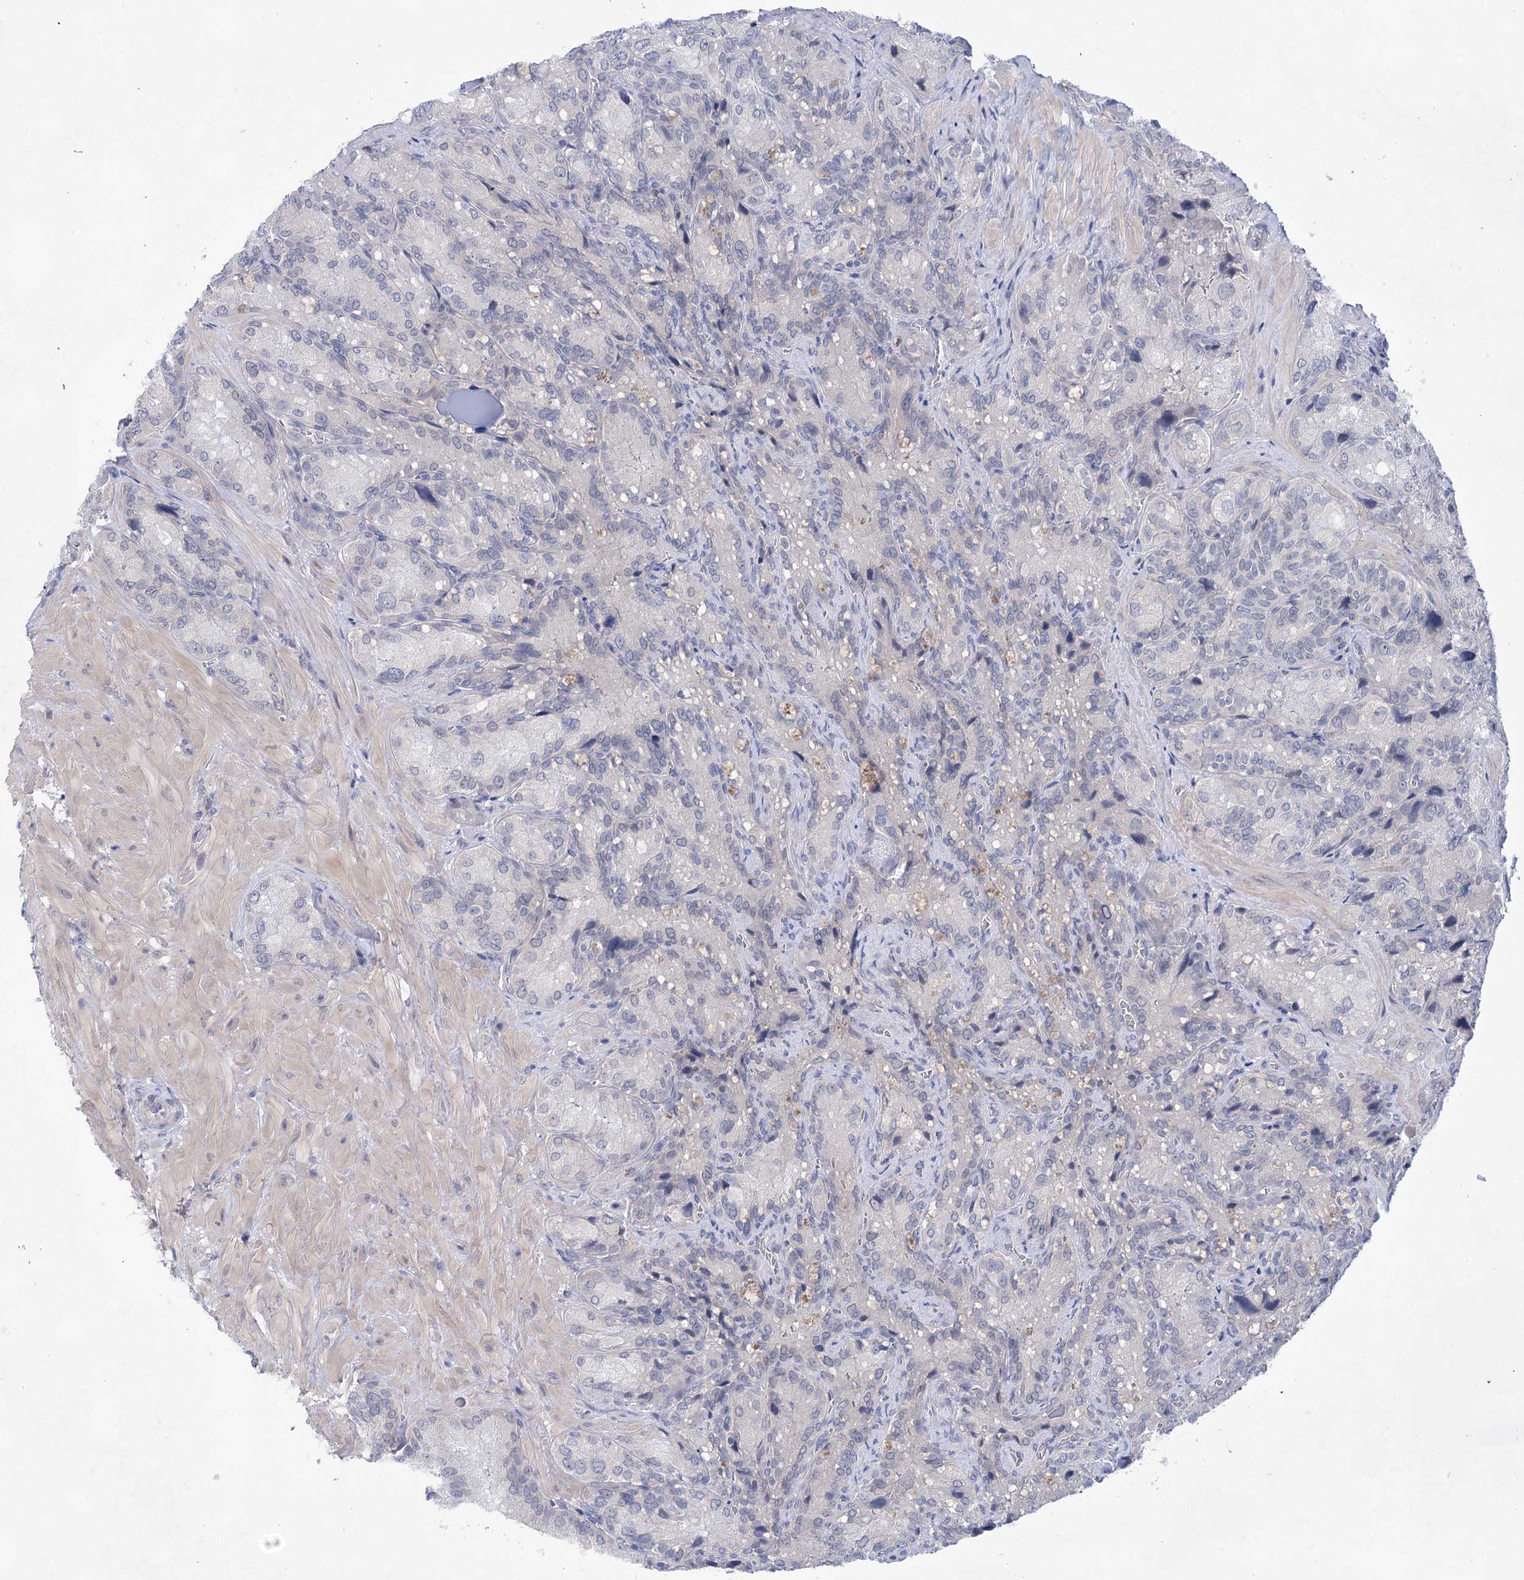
{"staining": {"intensity": "negative", "quantity": "none", "location": "none"}, "tissue": "seminal vesicle", "cell_type": "Glandular cells", "image_type": "normal", "snomed": [{"axis": "morphology", "description": "Normal tissue, NOS"}, {"axis": "topography", "description": "Seminal veicle"}], "caption": "High magnification brightfield microscopy of benign seminal vesicle stained with DAB (brown) and counterstained with hematoxylin (blue): glandular cells show no significant expression. (IHC, brightfield microscopy, high magnification).", "gene": "LALBA", "patient": {"sex": "male", "age": 62}}